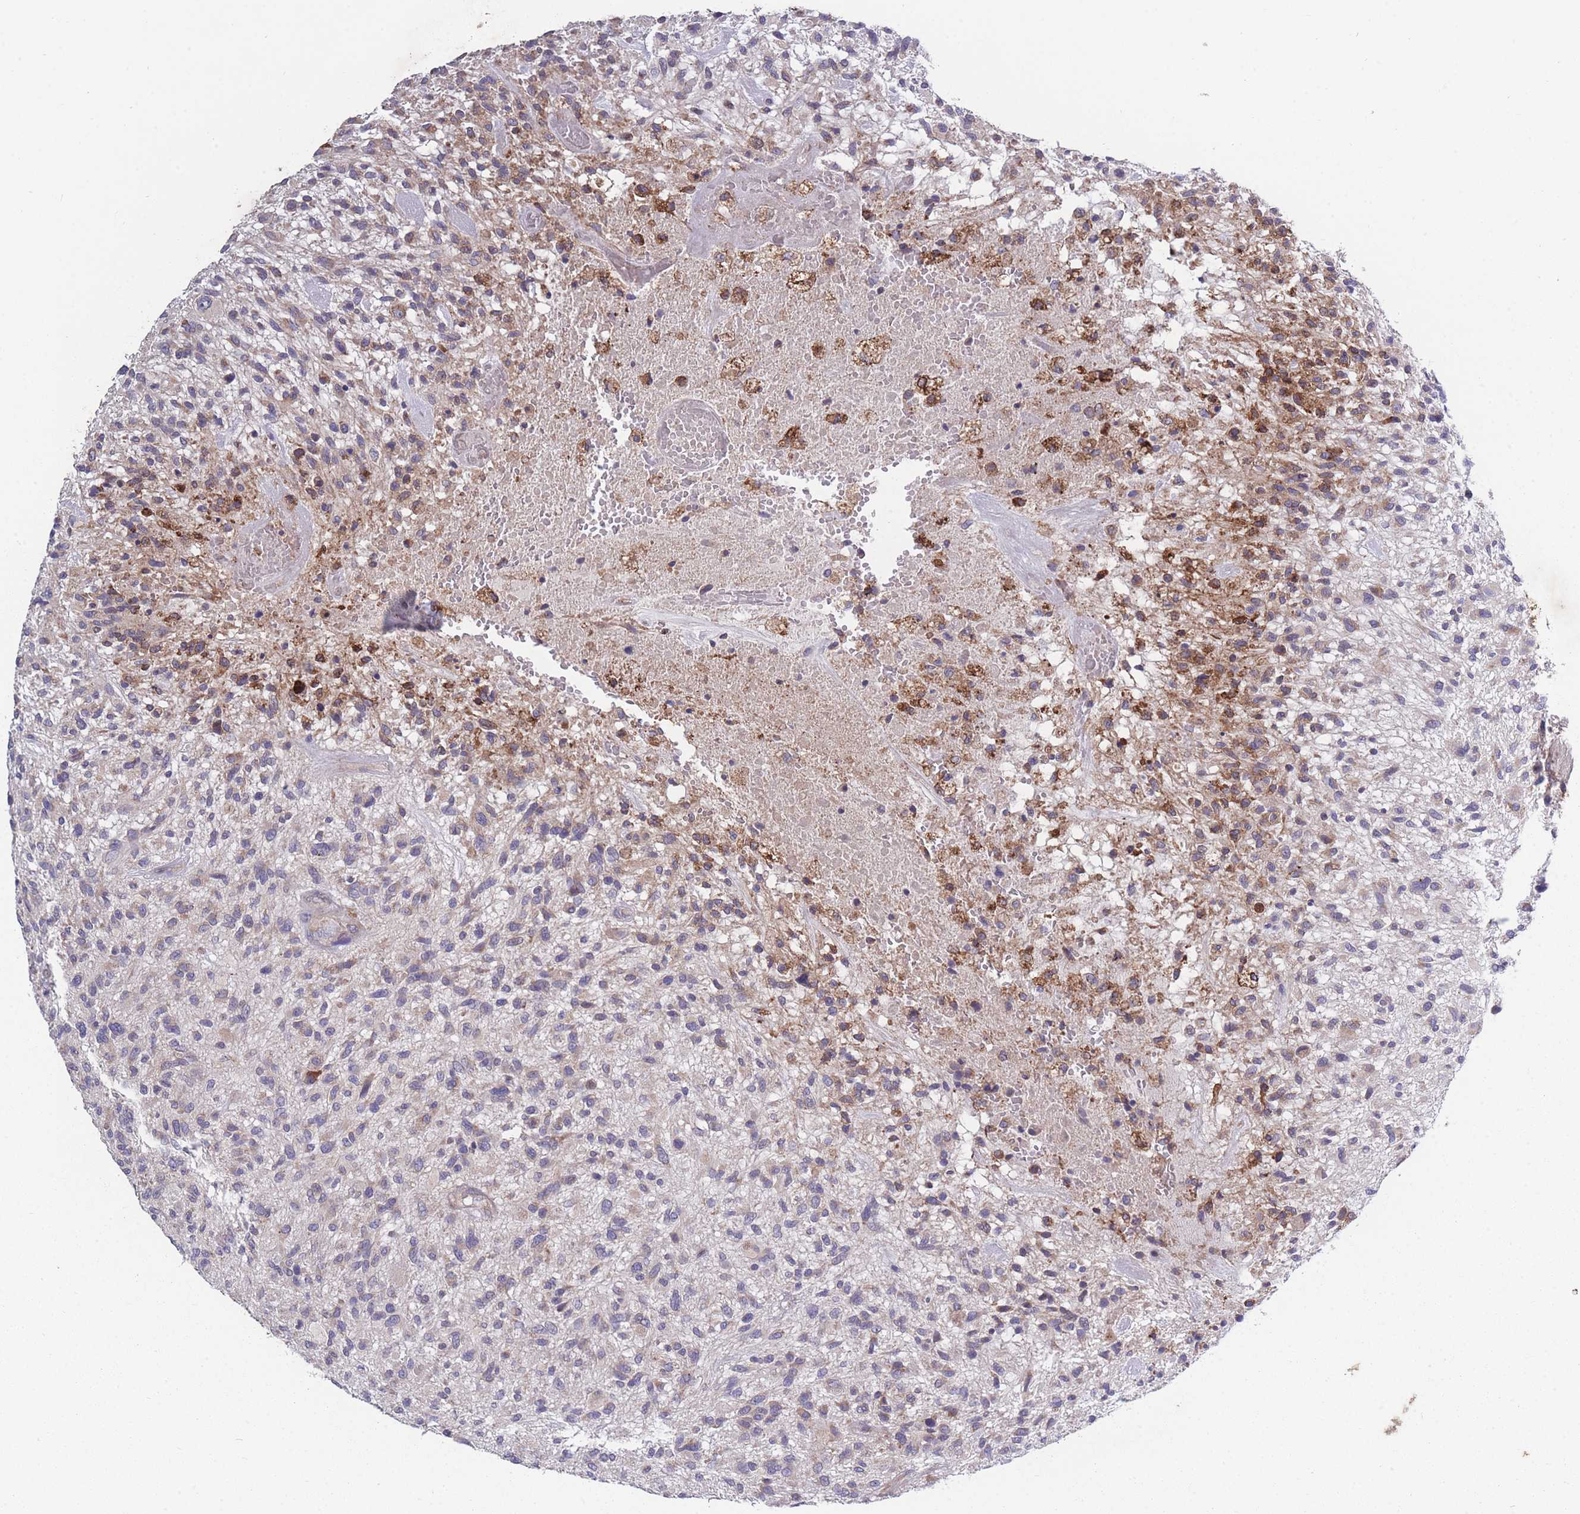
{"staining": {"intensity": "weak", "quantity": "25%-75%", "location": "cytoplasmic/membranous"}, "tissue": "glioma", "cell_type": "Tumor cells", "image_type": "cancer", "snomed": [{"axis": "morphology", "description": "Glioma, malignant, High grade"}, {"axis": "topography", "description": "Brain"}], "caption": "Weak cytoplasmic/membranous expression is seen in approximately 25%-75% of tumor cells in malignant glioma (high-grade).", "gene": "STIM2", "patient": {"sex": "male", "age": 47}}